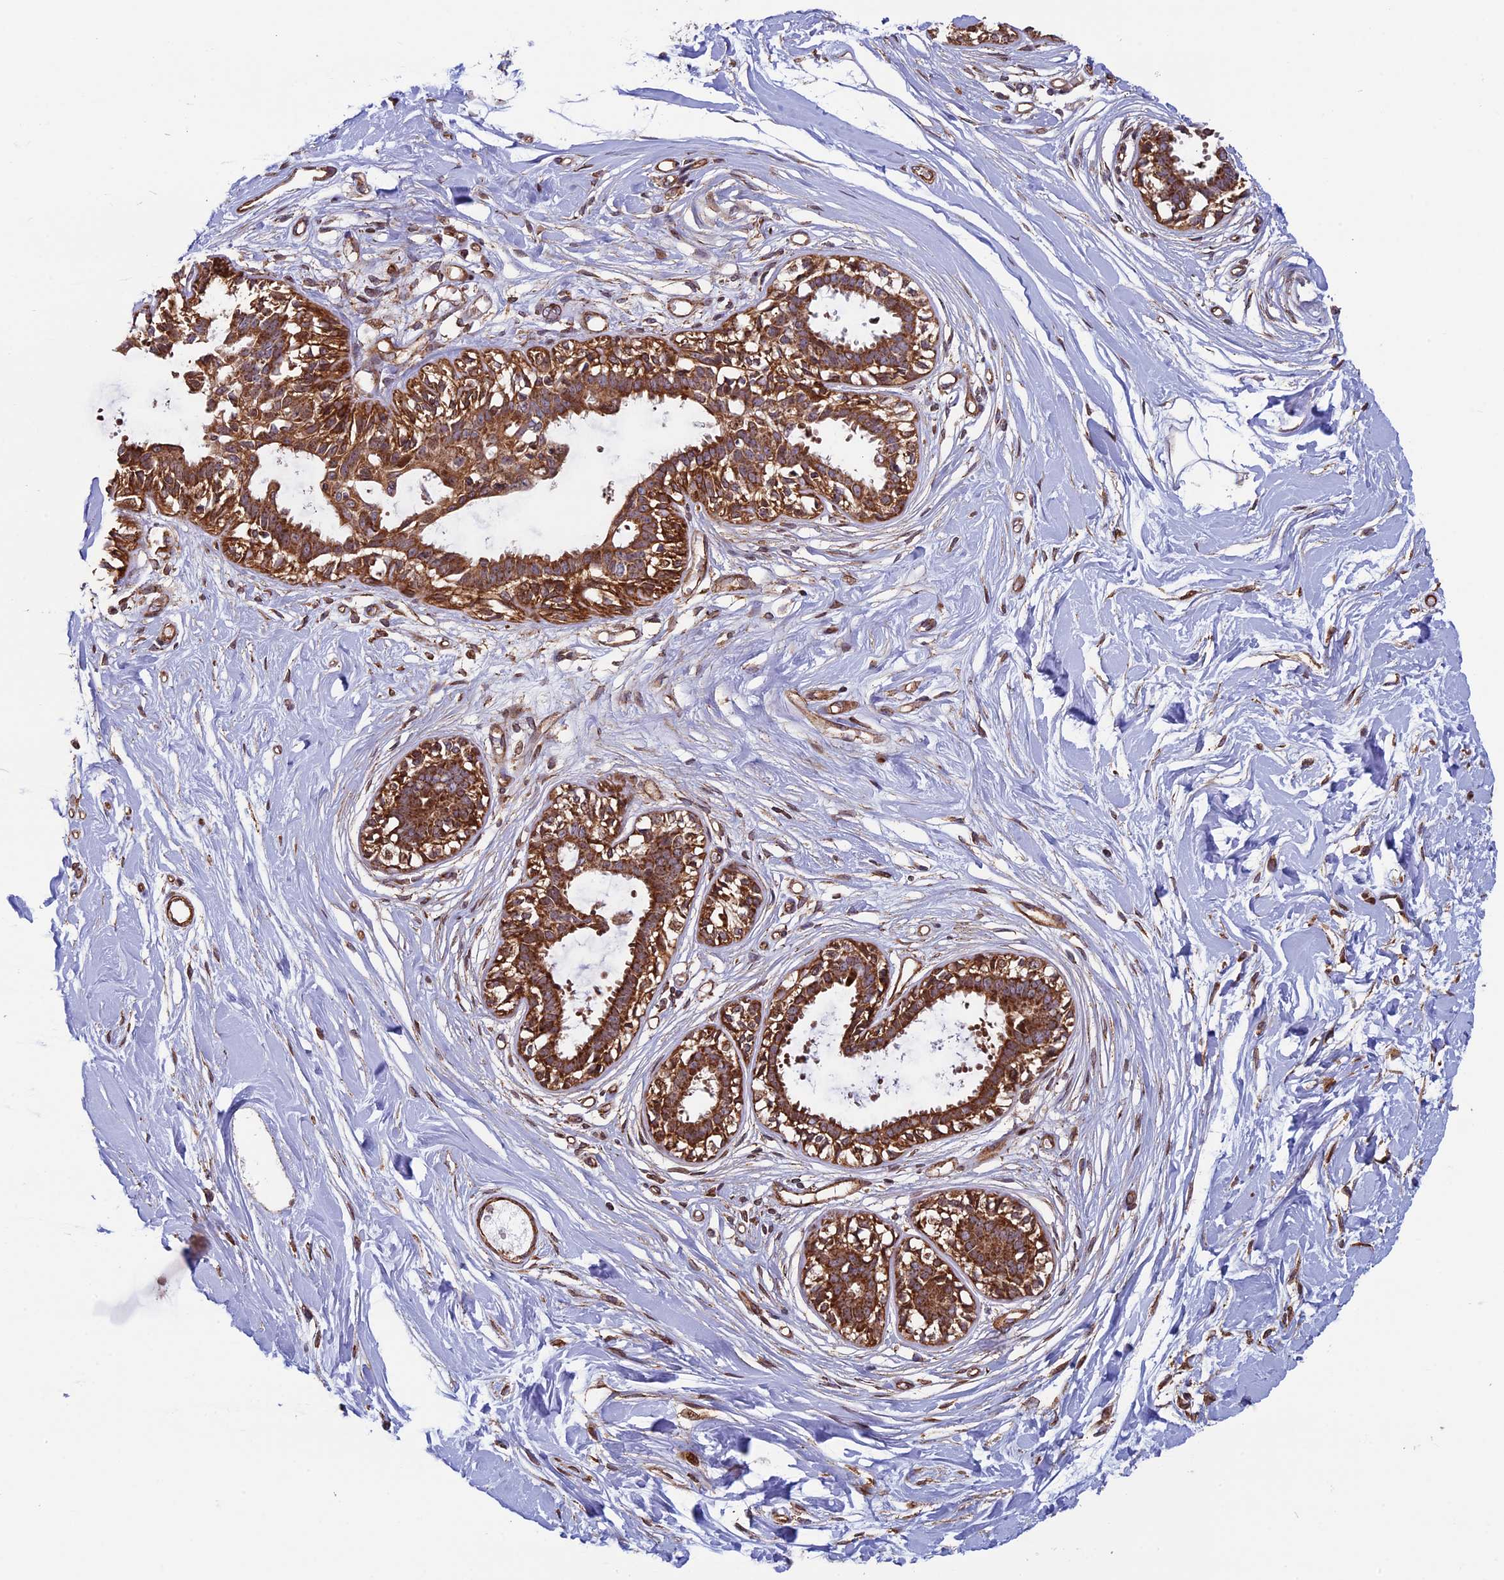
{"staining": {"intensity": "moderate", "quantity": ">75%", "location": "cytoplasmic/membranous"}, "tissue": "breast", "cell_type": "Adipocytes", "image_type": "normal", "snomed": [{"axis": "morphology", "description": "Normal tissue, NOS"}, {"axis": "topography", "description": "Breast"}], "caption": "A photomicrograph of human breast stained for a protein shows moderate cytoplasmic/membranous brown staining in adipocytes.", "gene": "CCDC8", "patient": {"sex": "female", "age": 45}}